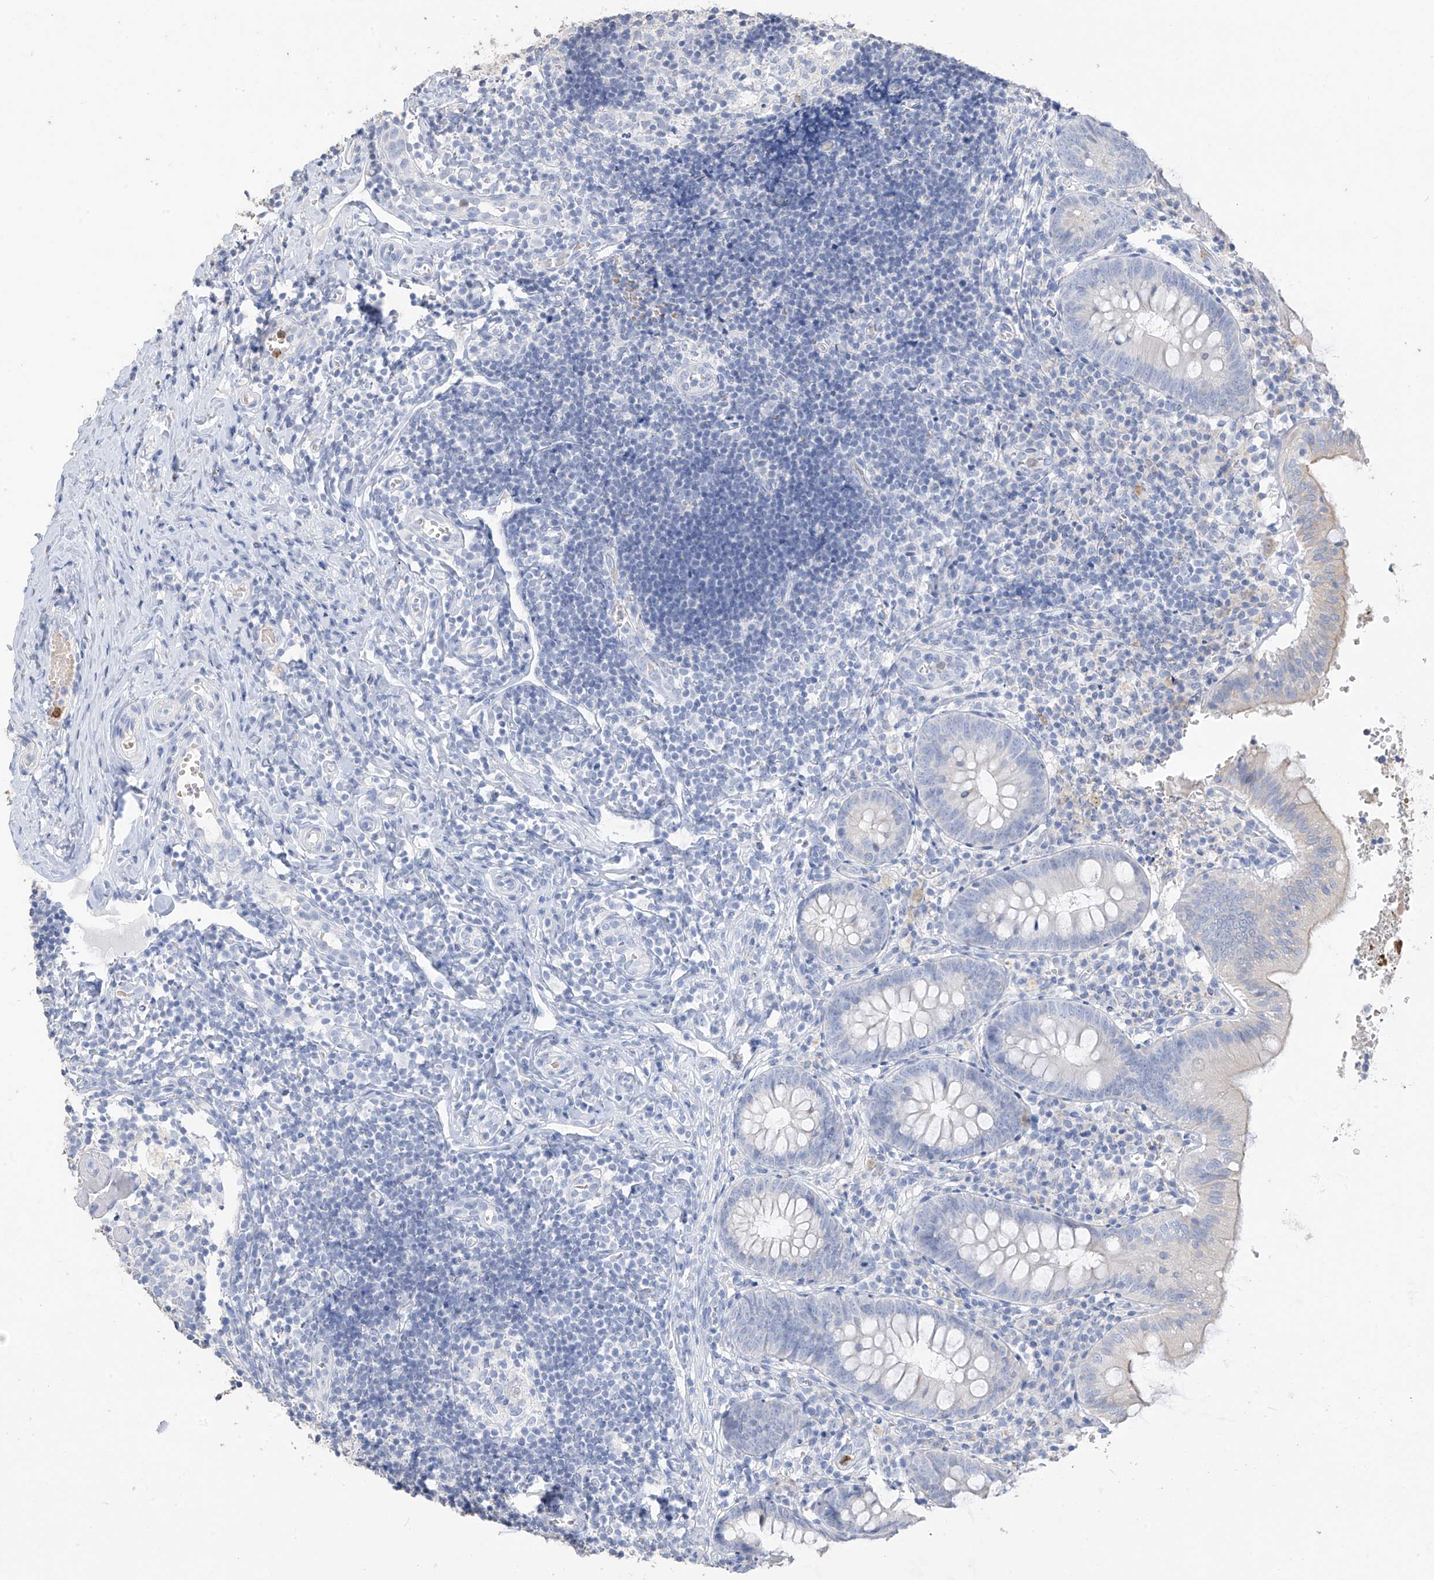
{"staining": {"intensity": "weak", "quantity": "<25%", "location": "cytoplasmic/membranous"}, "tissue": "appendix", "cell_type": "Glandular cells", "image_type": "normal", "snomed": [{"axis": "morphology", "description": "Normal tissue, NOS"}, {"axis": "topography", "description": "Appendix"}], "caption": "The photomicrograph demonstrates no significant positivity in glandular cells of appendix. Nuclei are stained in blue.", "gene": "PAFAH1B3", "patient": {"sex": "male", "age": 8}}